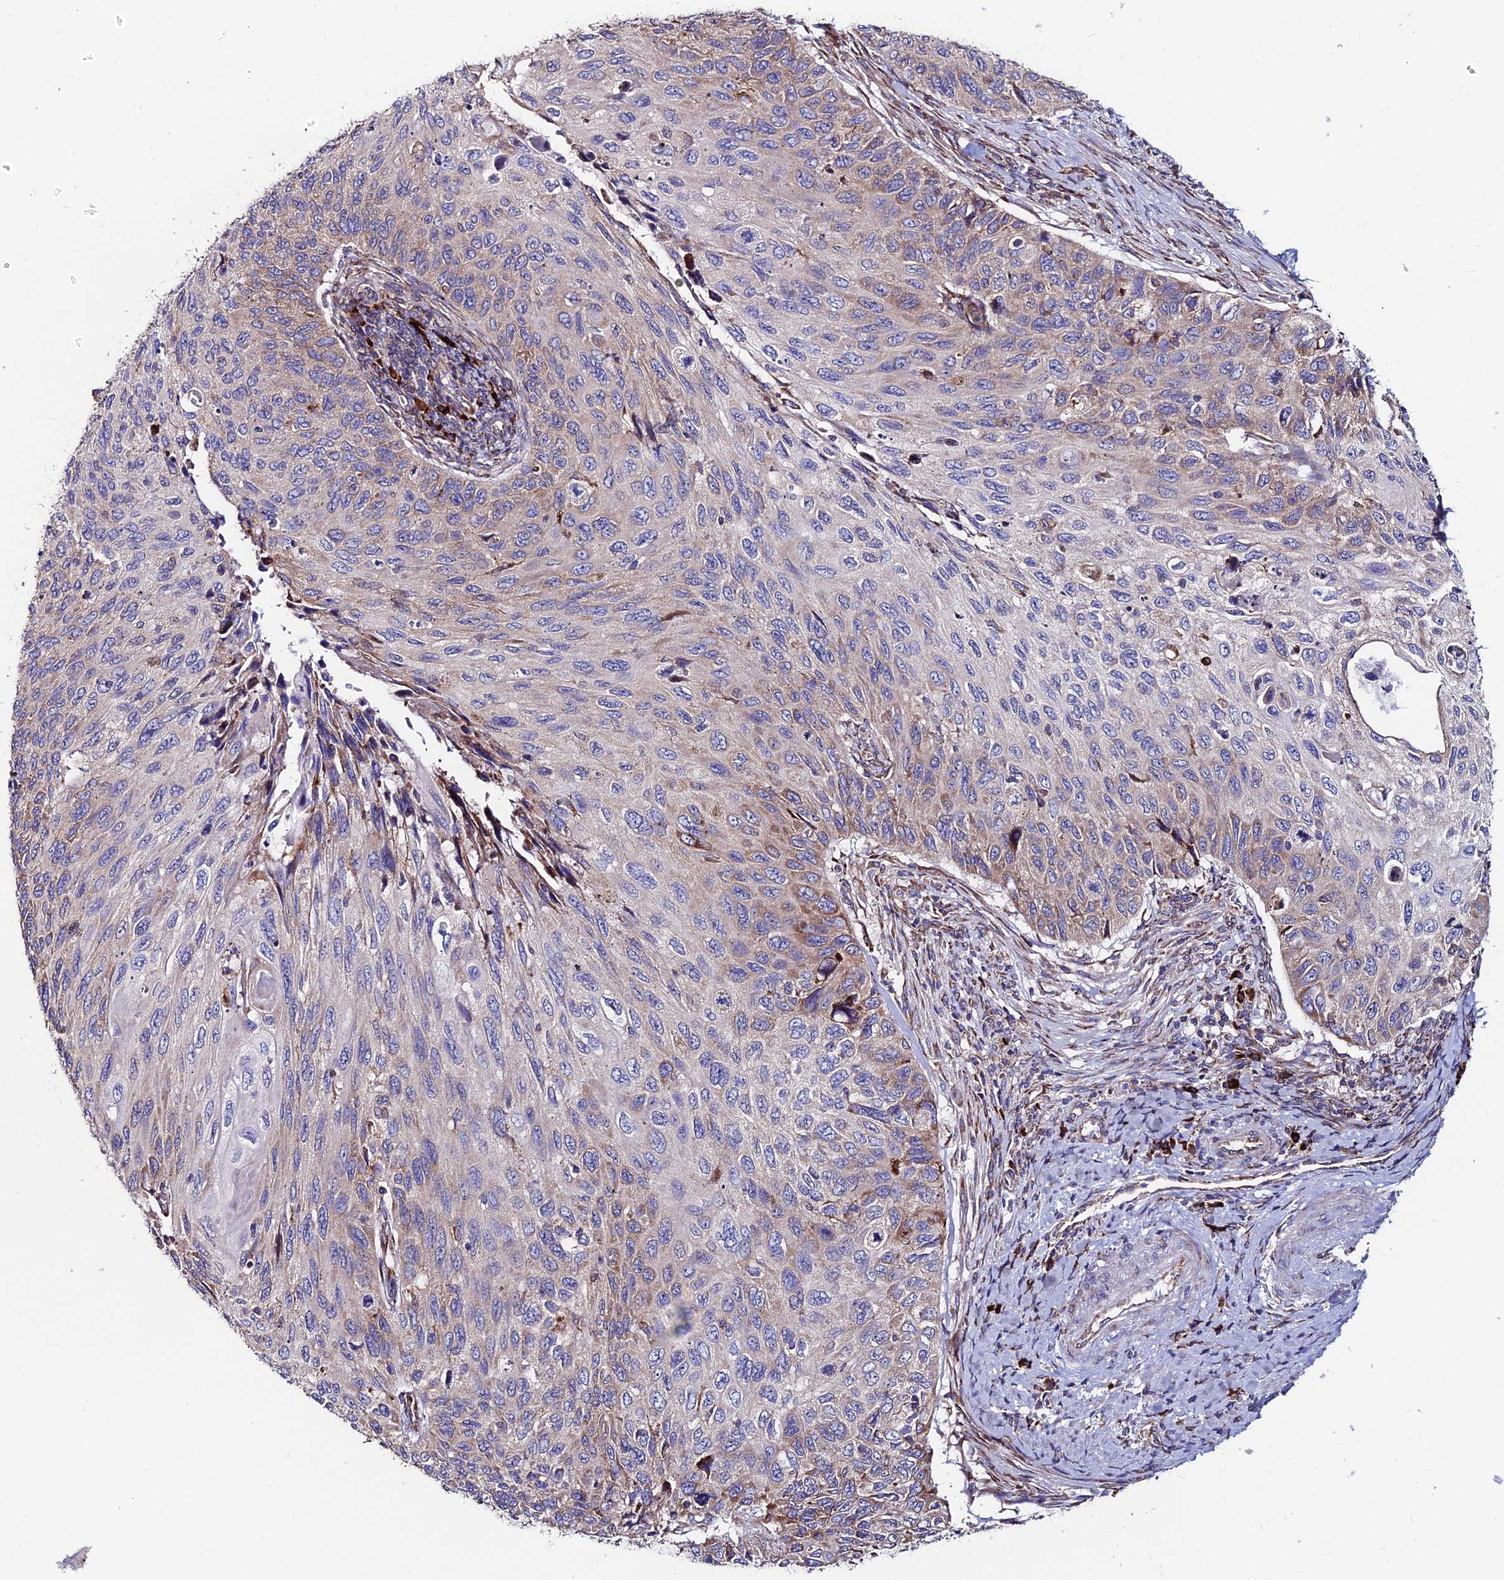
{"staining": {"intensity": "moderate", "quantity": "<25%", "location": "cytoplasmic/membranous"}, "tissue": "cervical cancer", "cell_type": "Tumor cells", "image_type": "cancer", "snomed": [{"axis": "morphology", "description": "Squamous cell carcinoma, NOS"}, {"axis": "topography", "description": "Cervix"}], "caption": "A histopathology image showing moderate cytoplasmic/membranous positivity in about <25% of tumor cells in cervical cancer (squamous cell carcinoma), as visualized by brown immunohistochemical staining.", "gene": "EIF3K", "patient": {"sex": "female", "age": 70}}